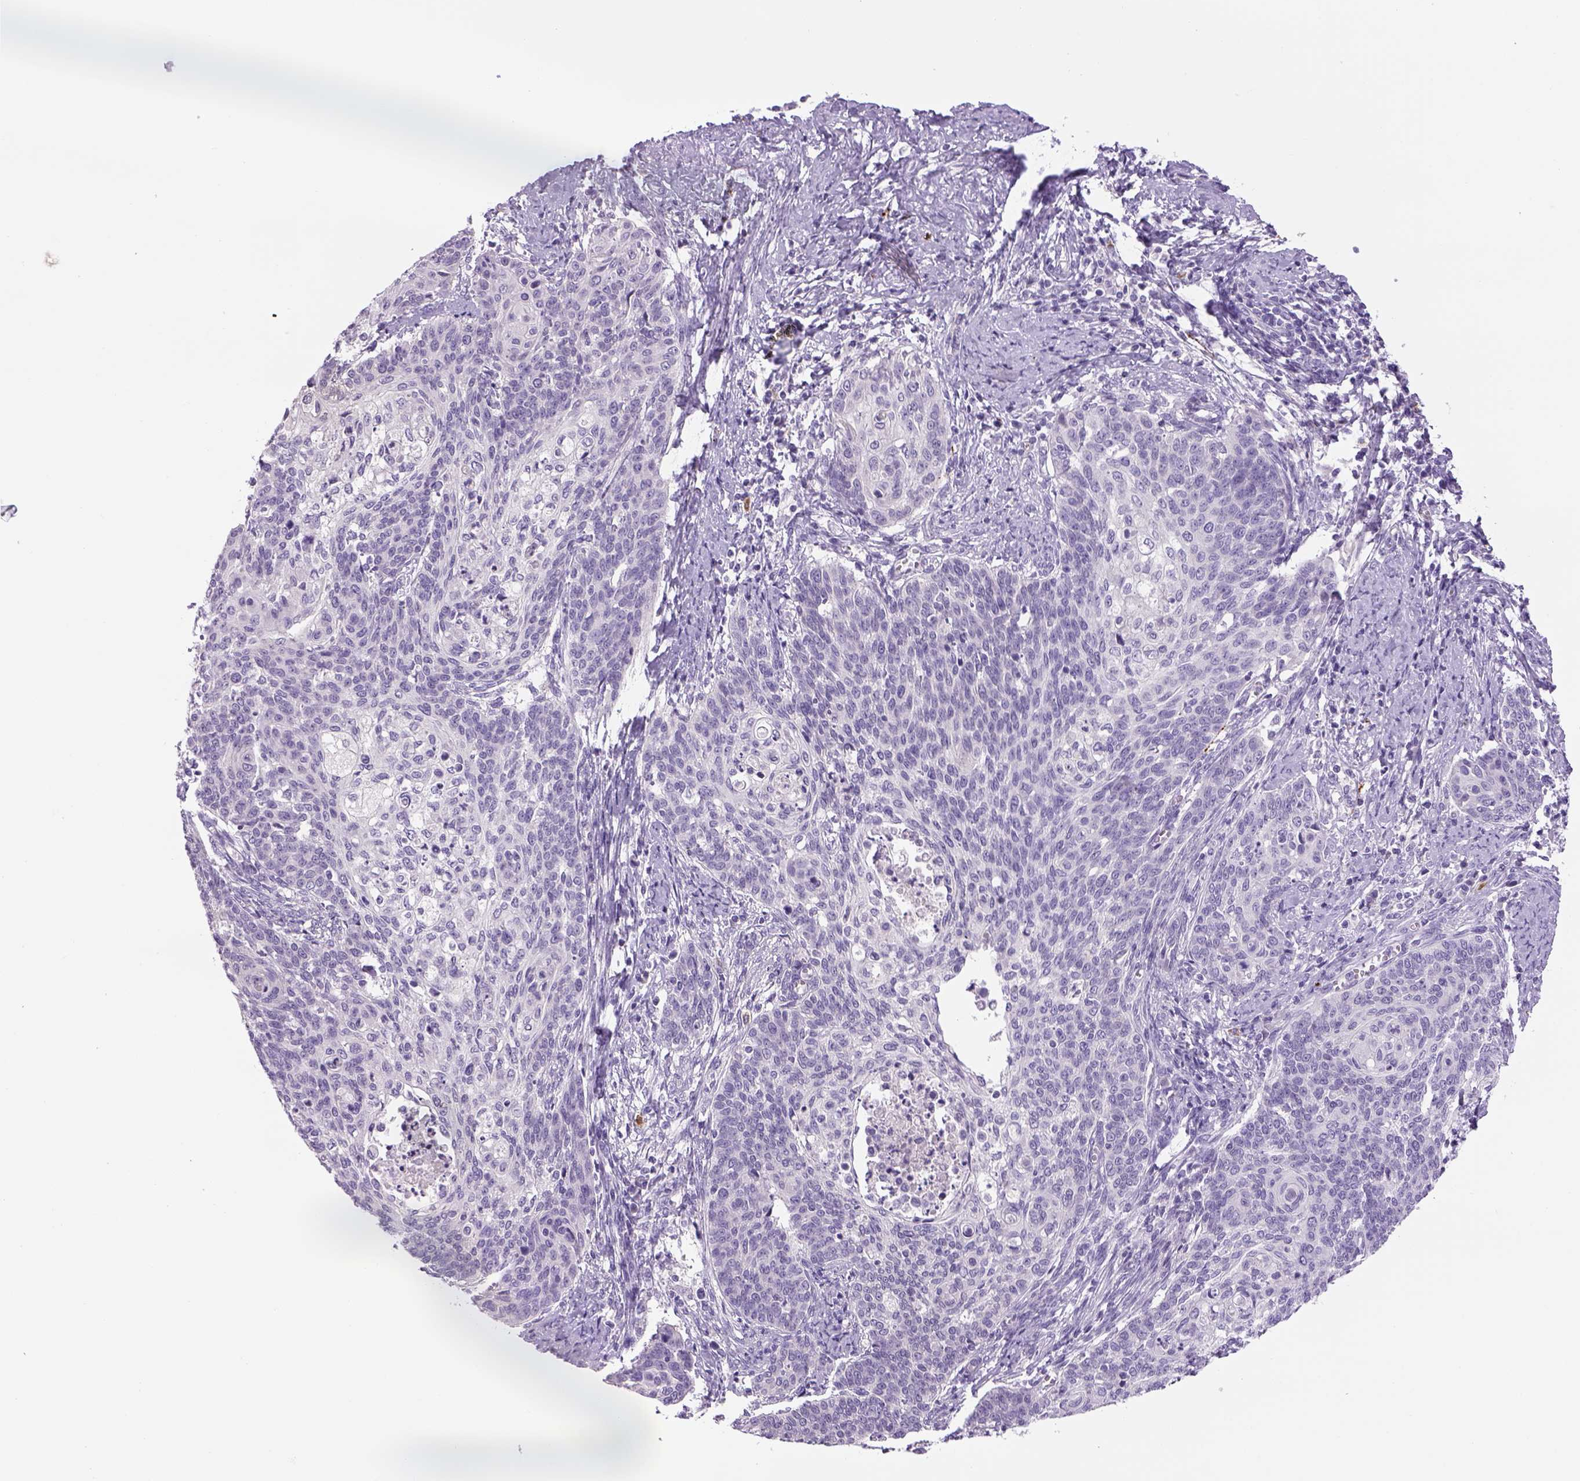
{"staining": {"intensity": "negative", "quantity": "none", "location": "none"}, "tissue": "cervical cancer", "cell_type": "Tumor cells", "image_type": "cancer", "snomed": [{"axis": "morphology", "description": "Normal tissue, NOS"}, {"axis": "morphology", "description": "Squamous cell carcinoma, NOS"}, {"axis": "topography", "description": "Cervix"}], "caption": "Cervical squamous cell carcinoma was stained to show a protein in brown. There is no significant staining in tumor cells.", "gene": "DBH", "patient": {"sex": "female", "age": 39}}